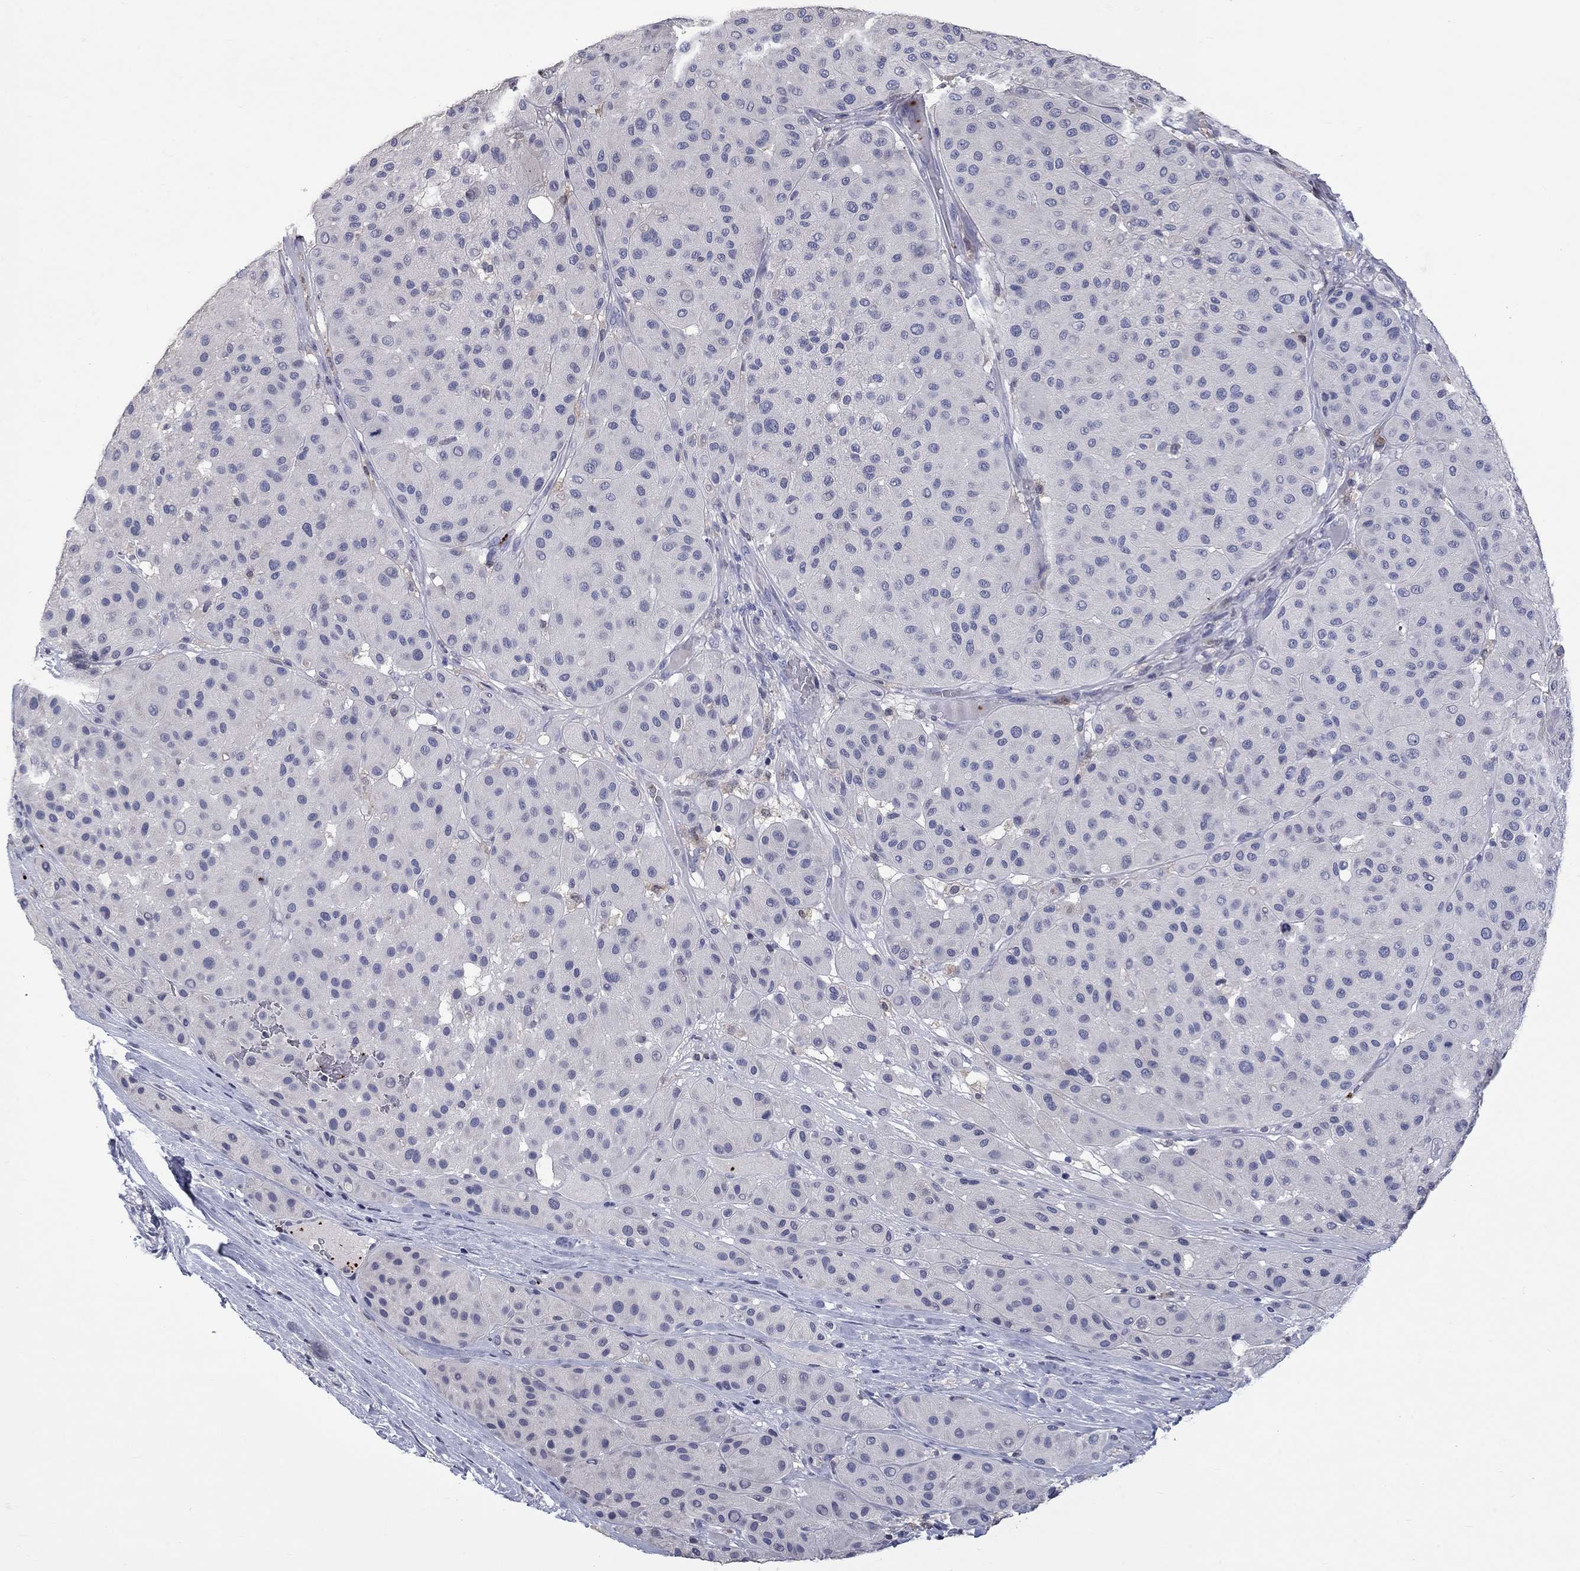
{"staining": {"intensity": "negative", "quantity": "none", "location": "none"}, "tissue": "melanoma", "cell_type": "Tumor cells", "image_type": "cancer", "snomed": [{"axis": "morphology", "description": "Malignant melanoma, Metastatic site"}, {"axis": "topography", "description": "Smooth muscle"}], "caption": "Immunohistochemical staining of human melanoma reveals no significant staining in tumor cells. (DAB (3,3'-diaminobenzidine) IHC visualized using brightfield microscopy, high magnification).", "gene": "PLEK", "patient": {"sex": "male", "age": 41}}